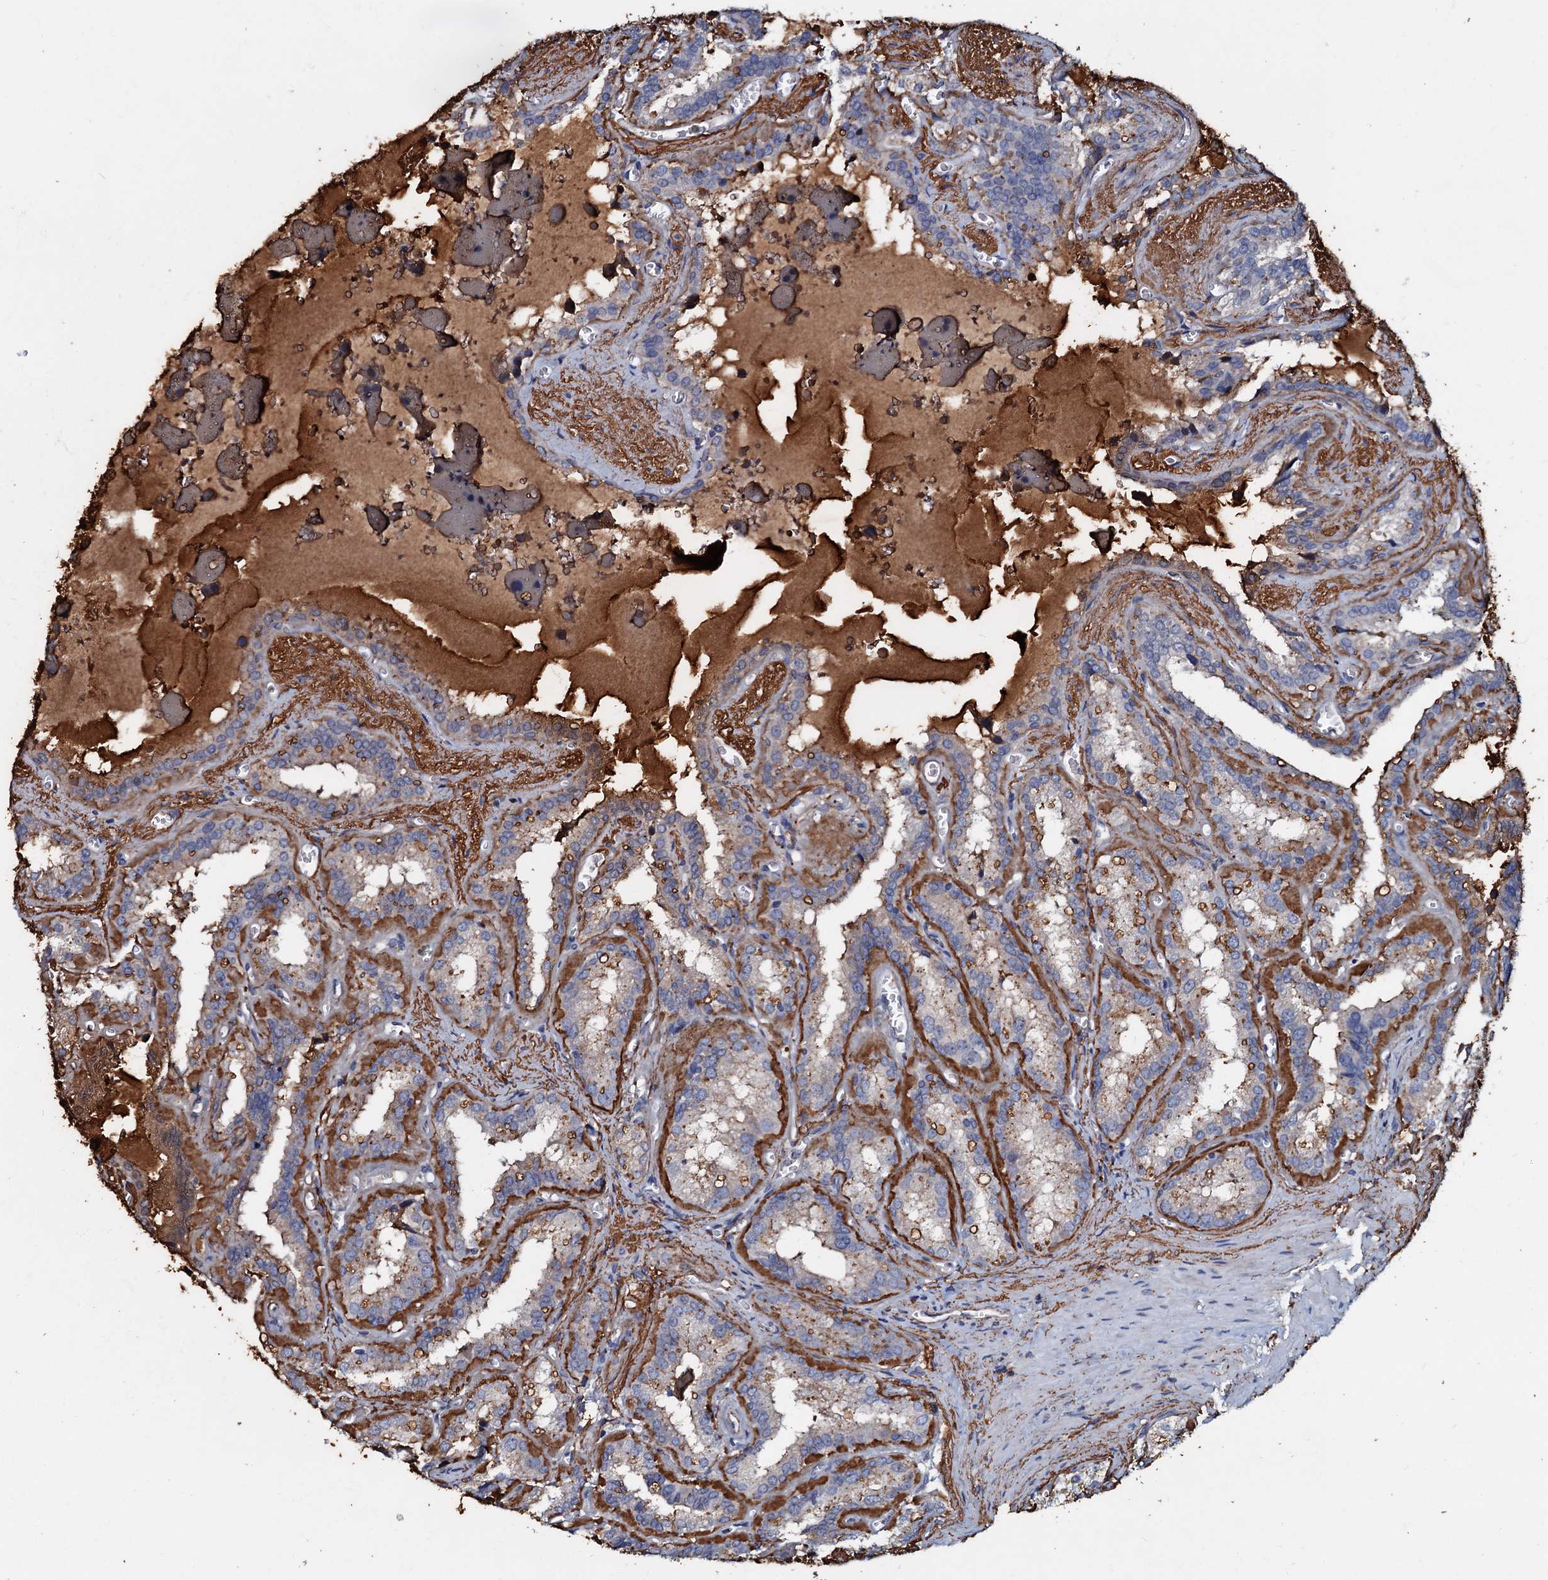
{"staining": {"intensity": "moderate", "quantity": "<25%", "location": "cytoplasmic/membranous"}, "tissue": "seminal vesicle", "cell_type": "Glandular cells", "image_type": "normal", "snomed": [{"axis": "morphology", "description": "Normal tissue, NOS"}, {"axis": "topography", "description": "Prostate"}, {"axis": "topography", "description": "Seminal veicle"}], "caption": "Moderate cytoplasmic/membranous staining for a protein is present in approximately <25% of glandular cells of unremarkable seminal vesicle using immunohistochemistry.", "gene": "MANSC4", "patient": {"sex": "male", "age": 59}}